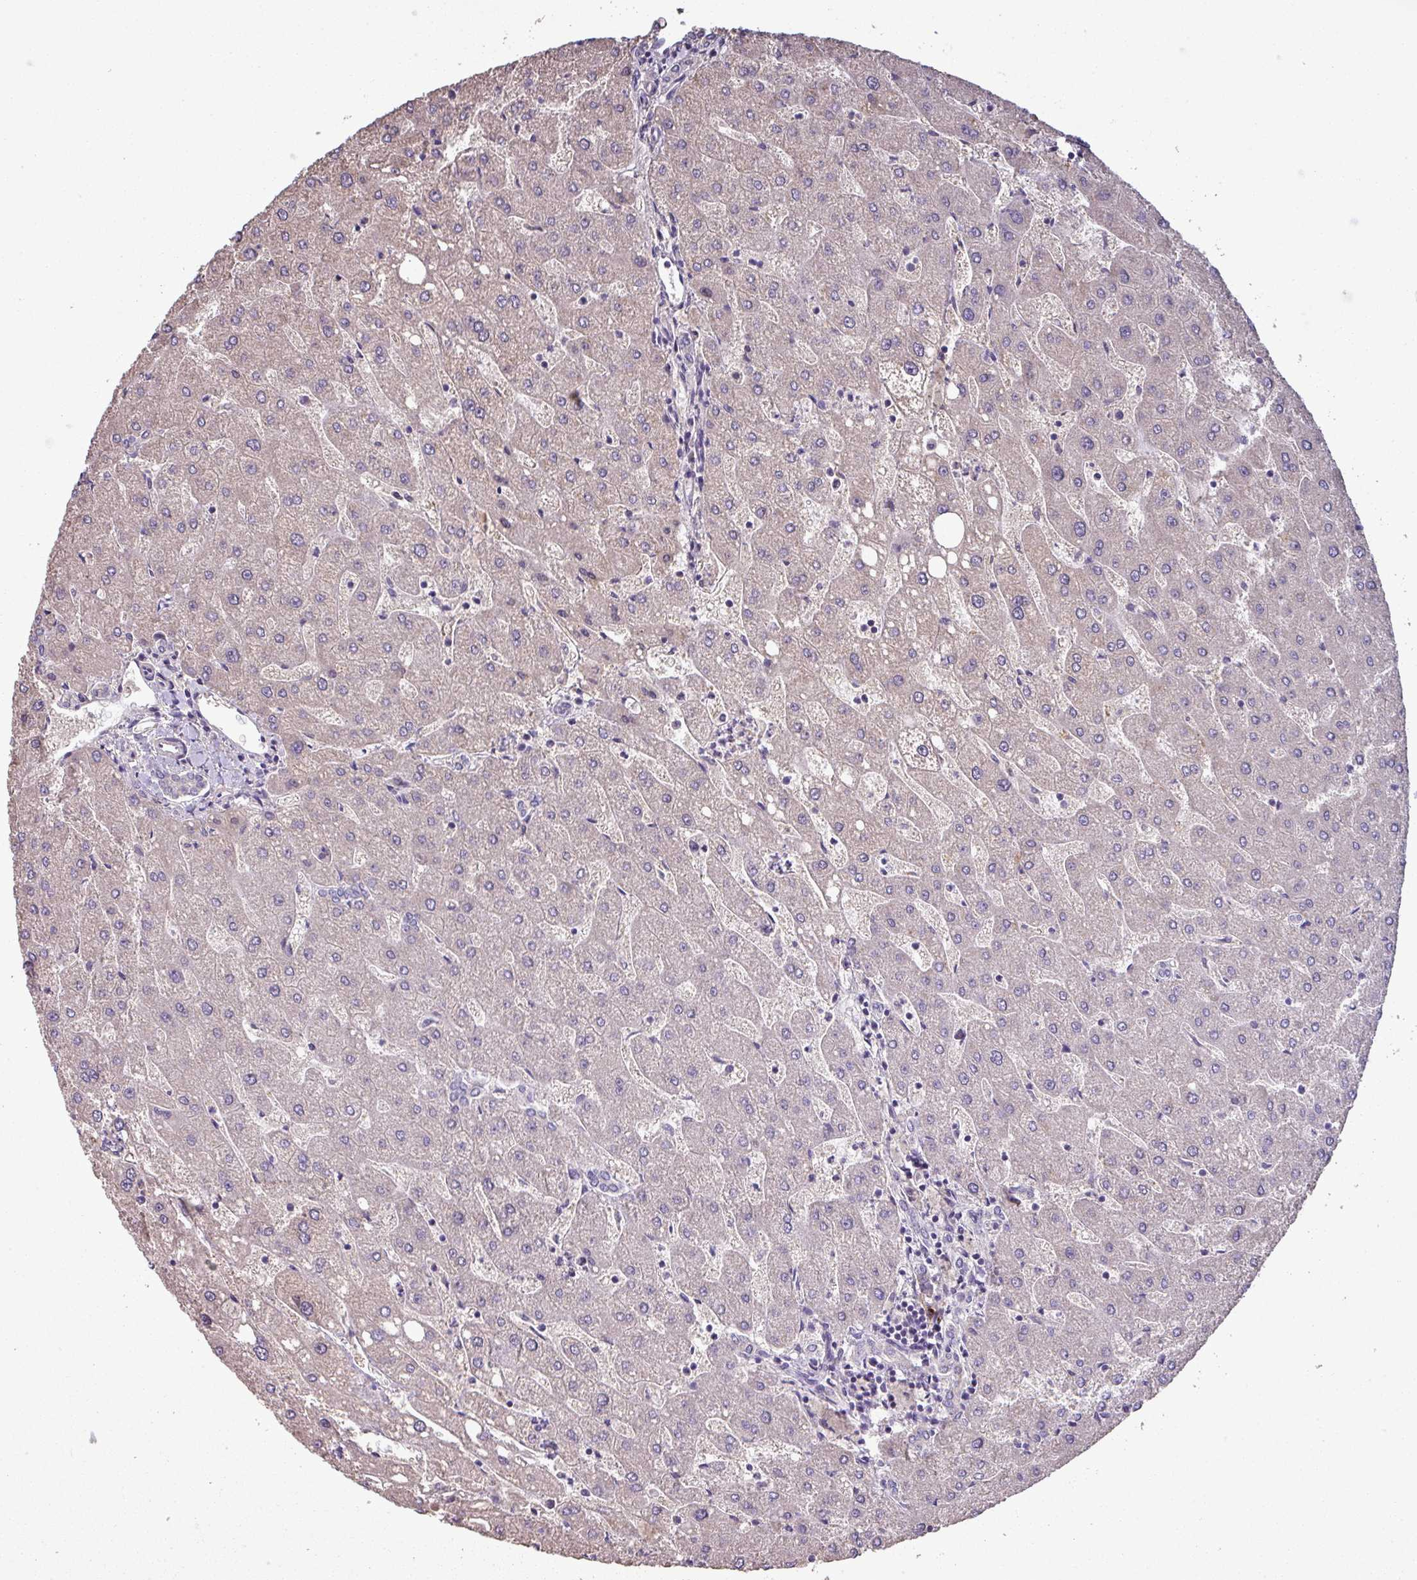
{"staining": {"intensity": "negative", "quantity": "none", "location": "none"}, "tissue": "liver", "cell_type": "Cholangiocytes", "image_type": "normal", "snomed": [{"axis": "morphology", "description": "Normal tissue, NOS"}, {"axis": "topography", "description": "Liver"}], "caption": "There is no significant staining in cholangiocytes of liver. (Stains: DAB (3,3'-diaminobenzidine) IHC with hematoxylin counter stain, Microscopy: brightfield microscopy at high magnification).", "gene": "ISLR", "patient": {"sex": "male", "age": 67}}